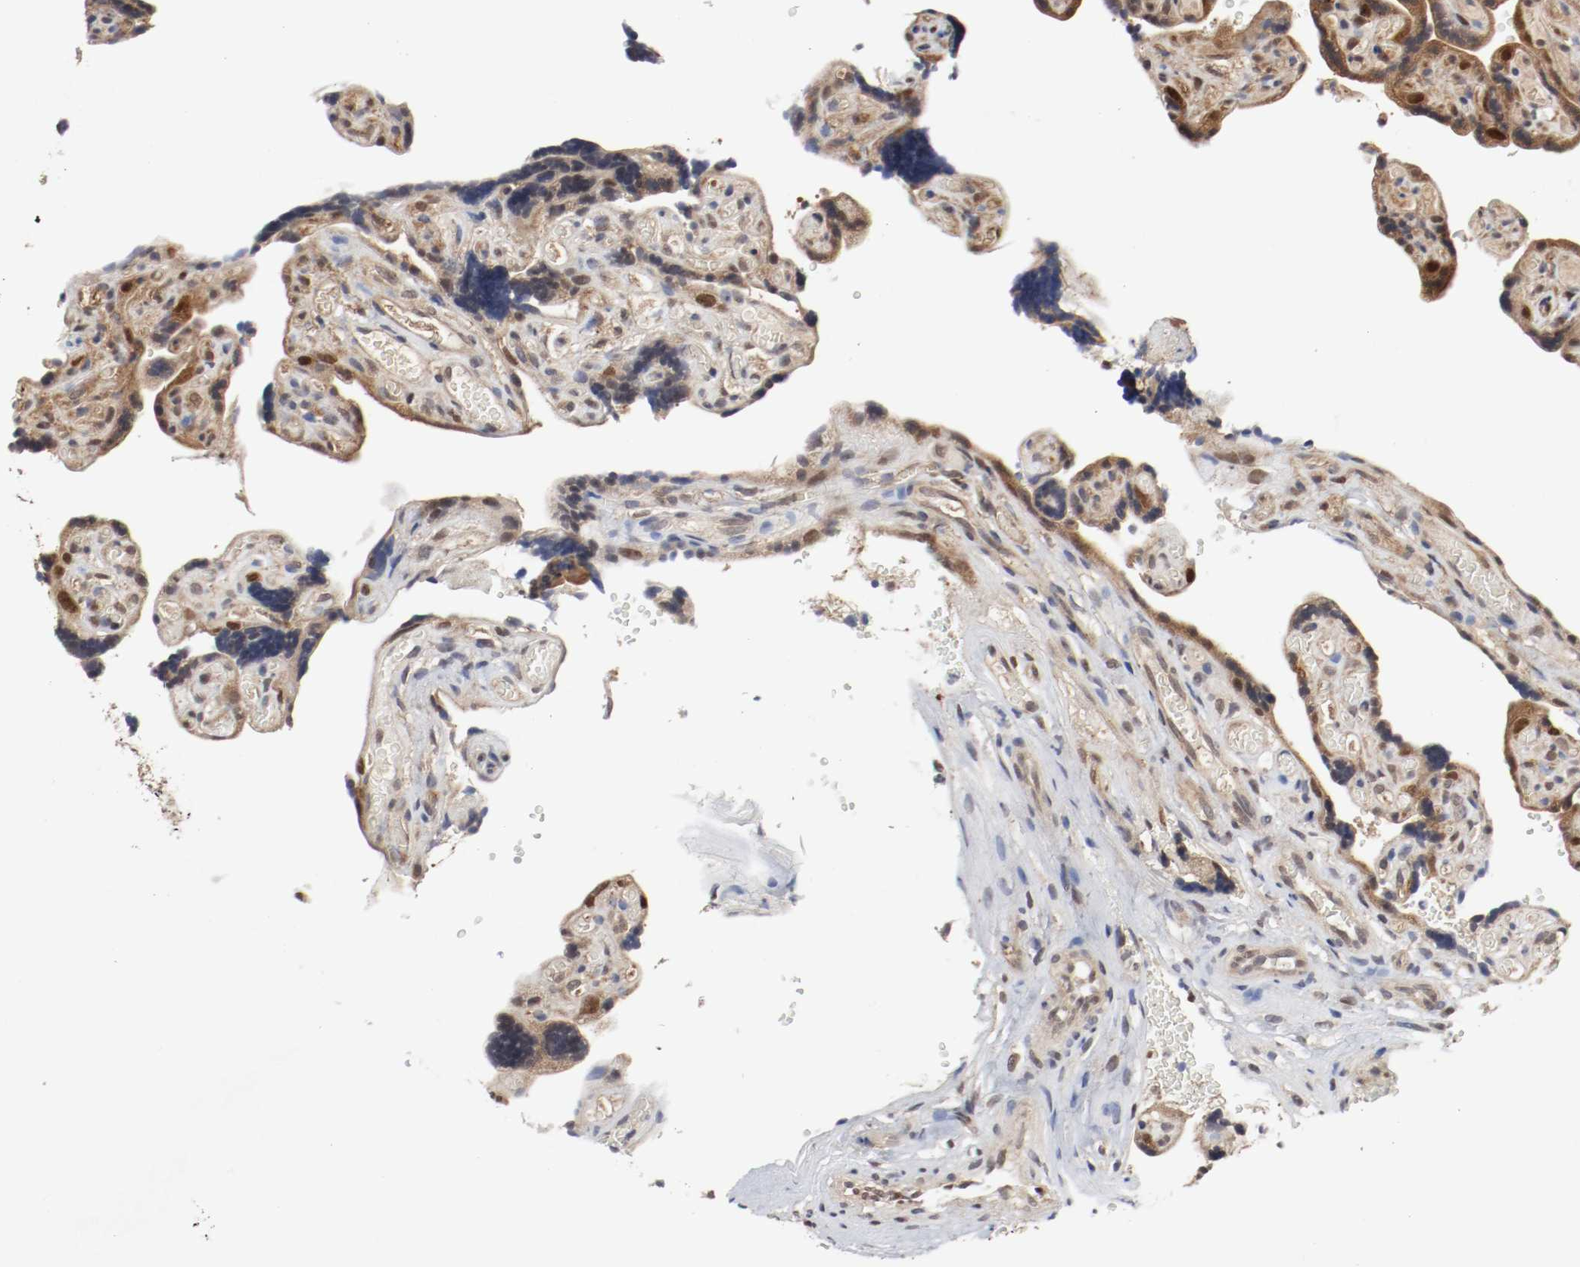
{"staining": {"intensity": "strong", "quantity": ">75%", "location": "cytoplasmic/membranous,nuclear"}, "tissue": "placenta", "cell_type": "Trophoblastic cells", "image_type": "normal", "snomed": [{"axis": "morphology", "description": "Normal tissue, NOS"}, {"axis": "topography", "description": "Placenta"}], "caption": "Protein expression analysis of normal placenta reveals strong cytoplasmic/membranous,nuclear positivity in approximately >75% of trophoblastic cells. Nuclei are stained in blue.", "gene": "AFG3L2", "patient": {"sex": "female", "age": 30}}